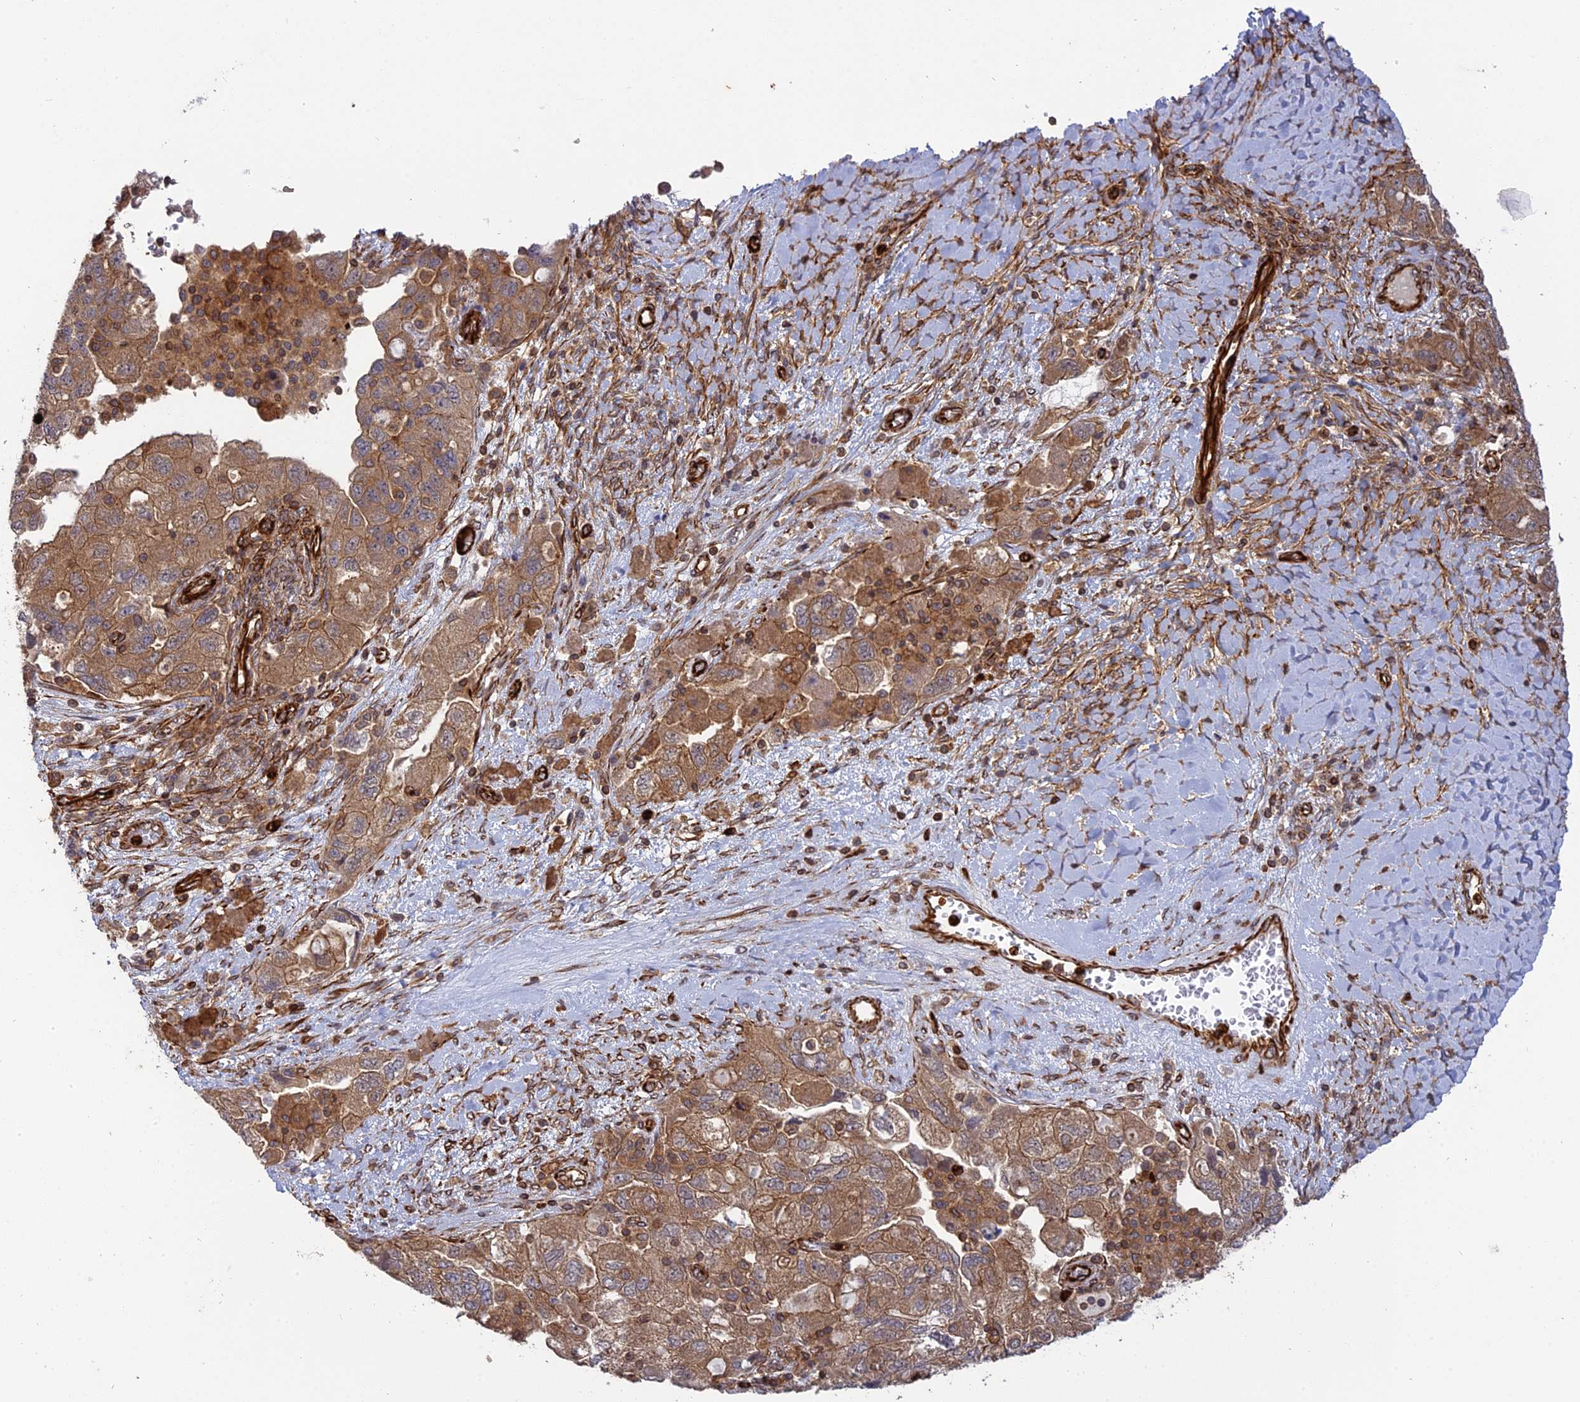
{"staining": {"intensity": "moderate", "quantity": ">75%", "location": "cytoplasmic/membranous"}, "tissue": "ovarian cancer", "cell_type": "Tumor cells", "image_type": "cancer", "snomed": [{"axis": "morphology", "description": "Carcinoma, NOS"}, {"axis": "morphology", "description": "Cystadenocarcinoma, serous, NOS"}, {"axis": "topography", "description": "Ovary"}], "caption": "Ovarian cancer (serous cystadenocarcinoma) was stained to show a protein in brown. There is medium levels of moderate cytoplasmic/membranous positivity in about >75% of tumor cells. (DAB (3,3'-diaminobenzidine) IHC with brightfield microscopy, high magnification).", "gene": "PHLDB3", "patient": {"sex": "female", "age": 69}}